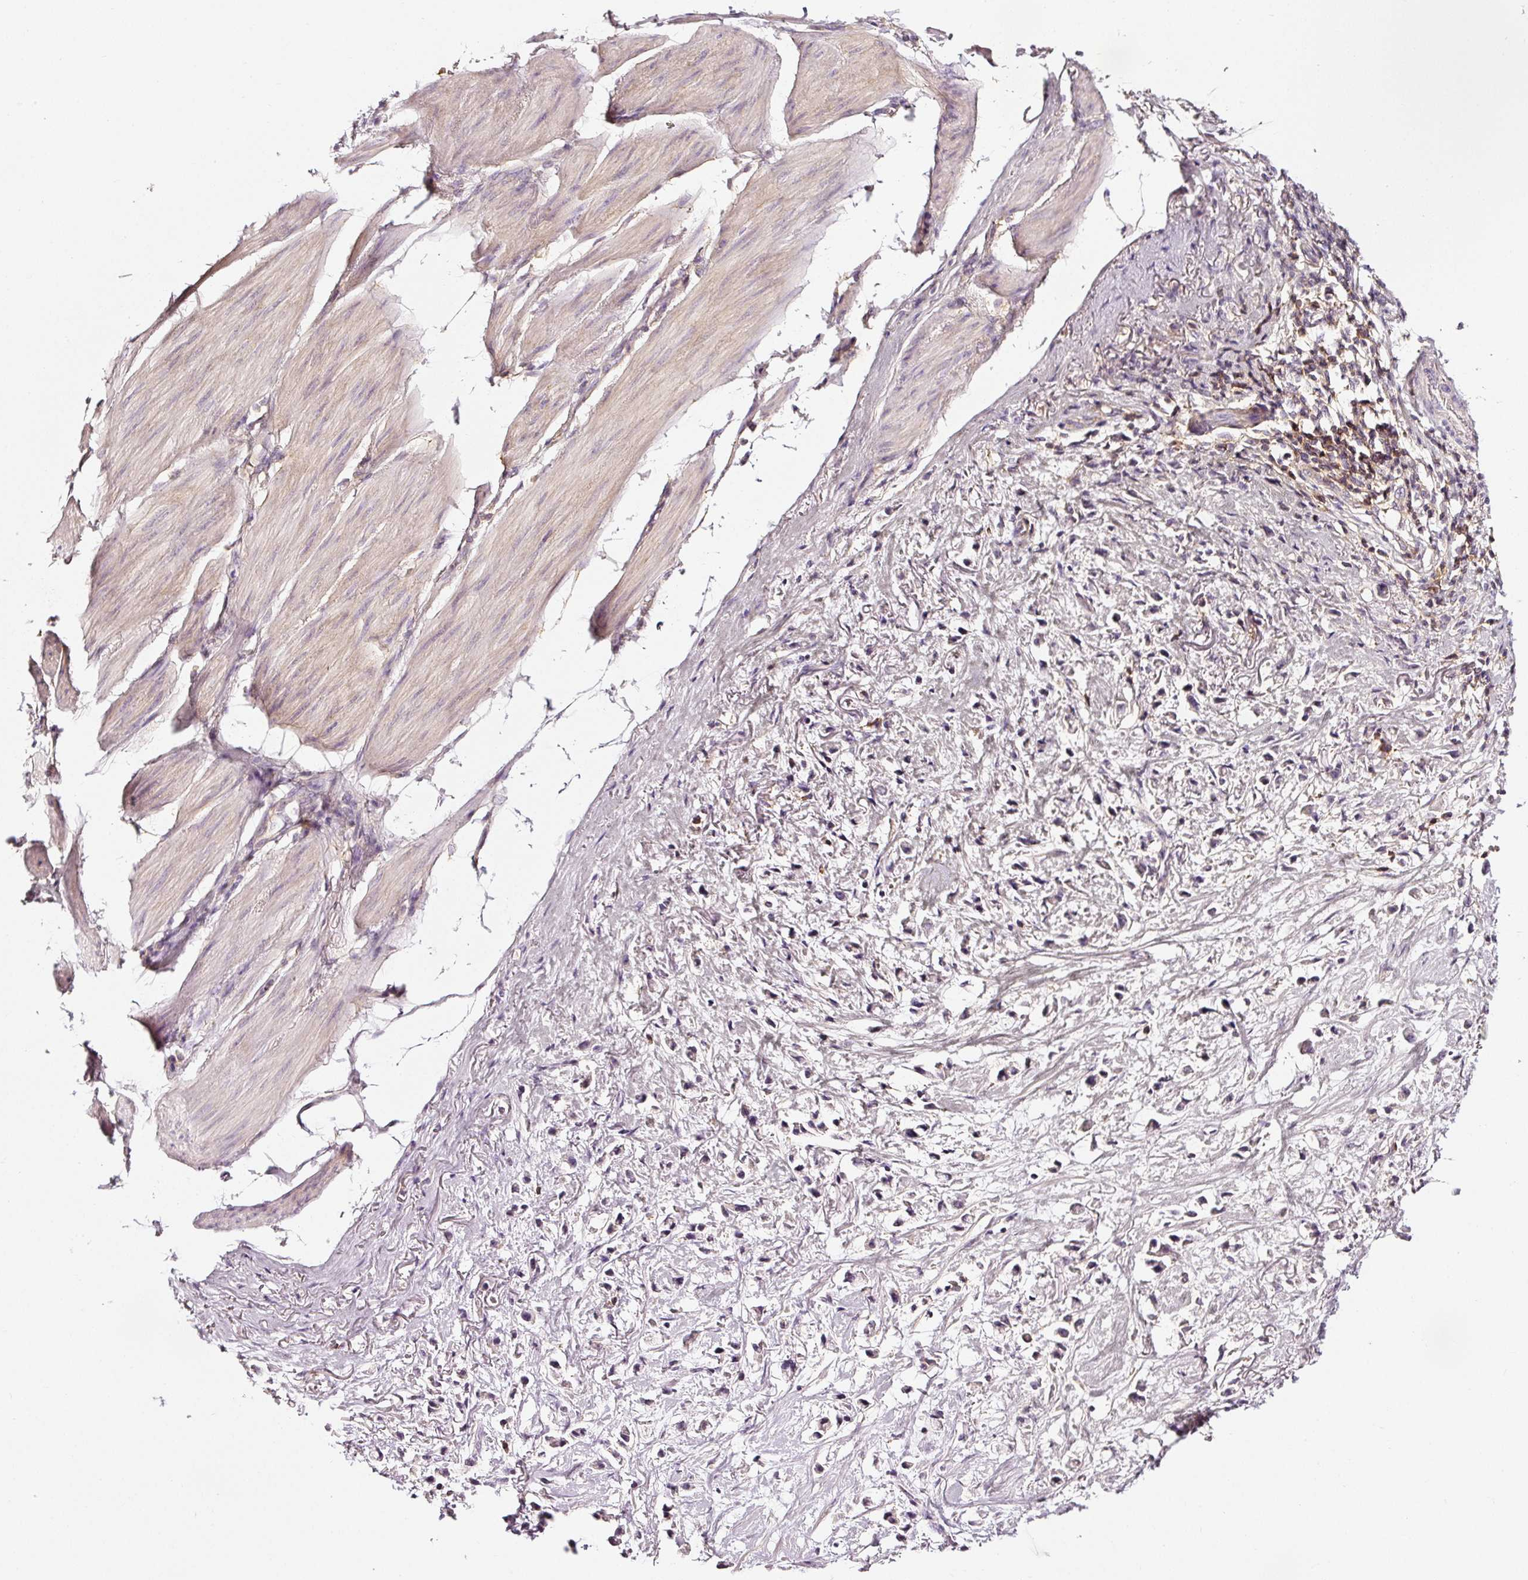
{"staining": {"intensity": "negative", "quantity": "none", "location": "none"}, "tissue": "stomach cancer", "cell_type": "Tumor cells", "image_type": "cancer", "snomed": [{"axis": "morphology", "description": "Adenocarcinoma, NOS"}, {"axis": "topography", "description": "Stomach"}], "caption": "DAB (3,3'-diaminobenzidine) immunohistochemical staining of adenocarcinoma (stomach) shows no significant expression in tumor cells. (DAB (3,3'-diaminobenzidine) IHC with hematoxylin counter stain).", "gene": "CD47", "patient": {"sex": "female", "age": 81}}